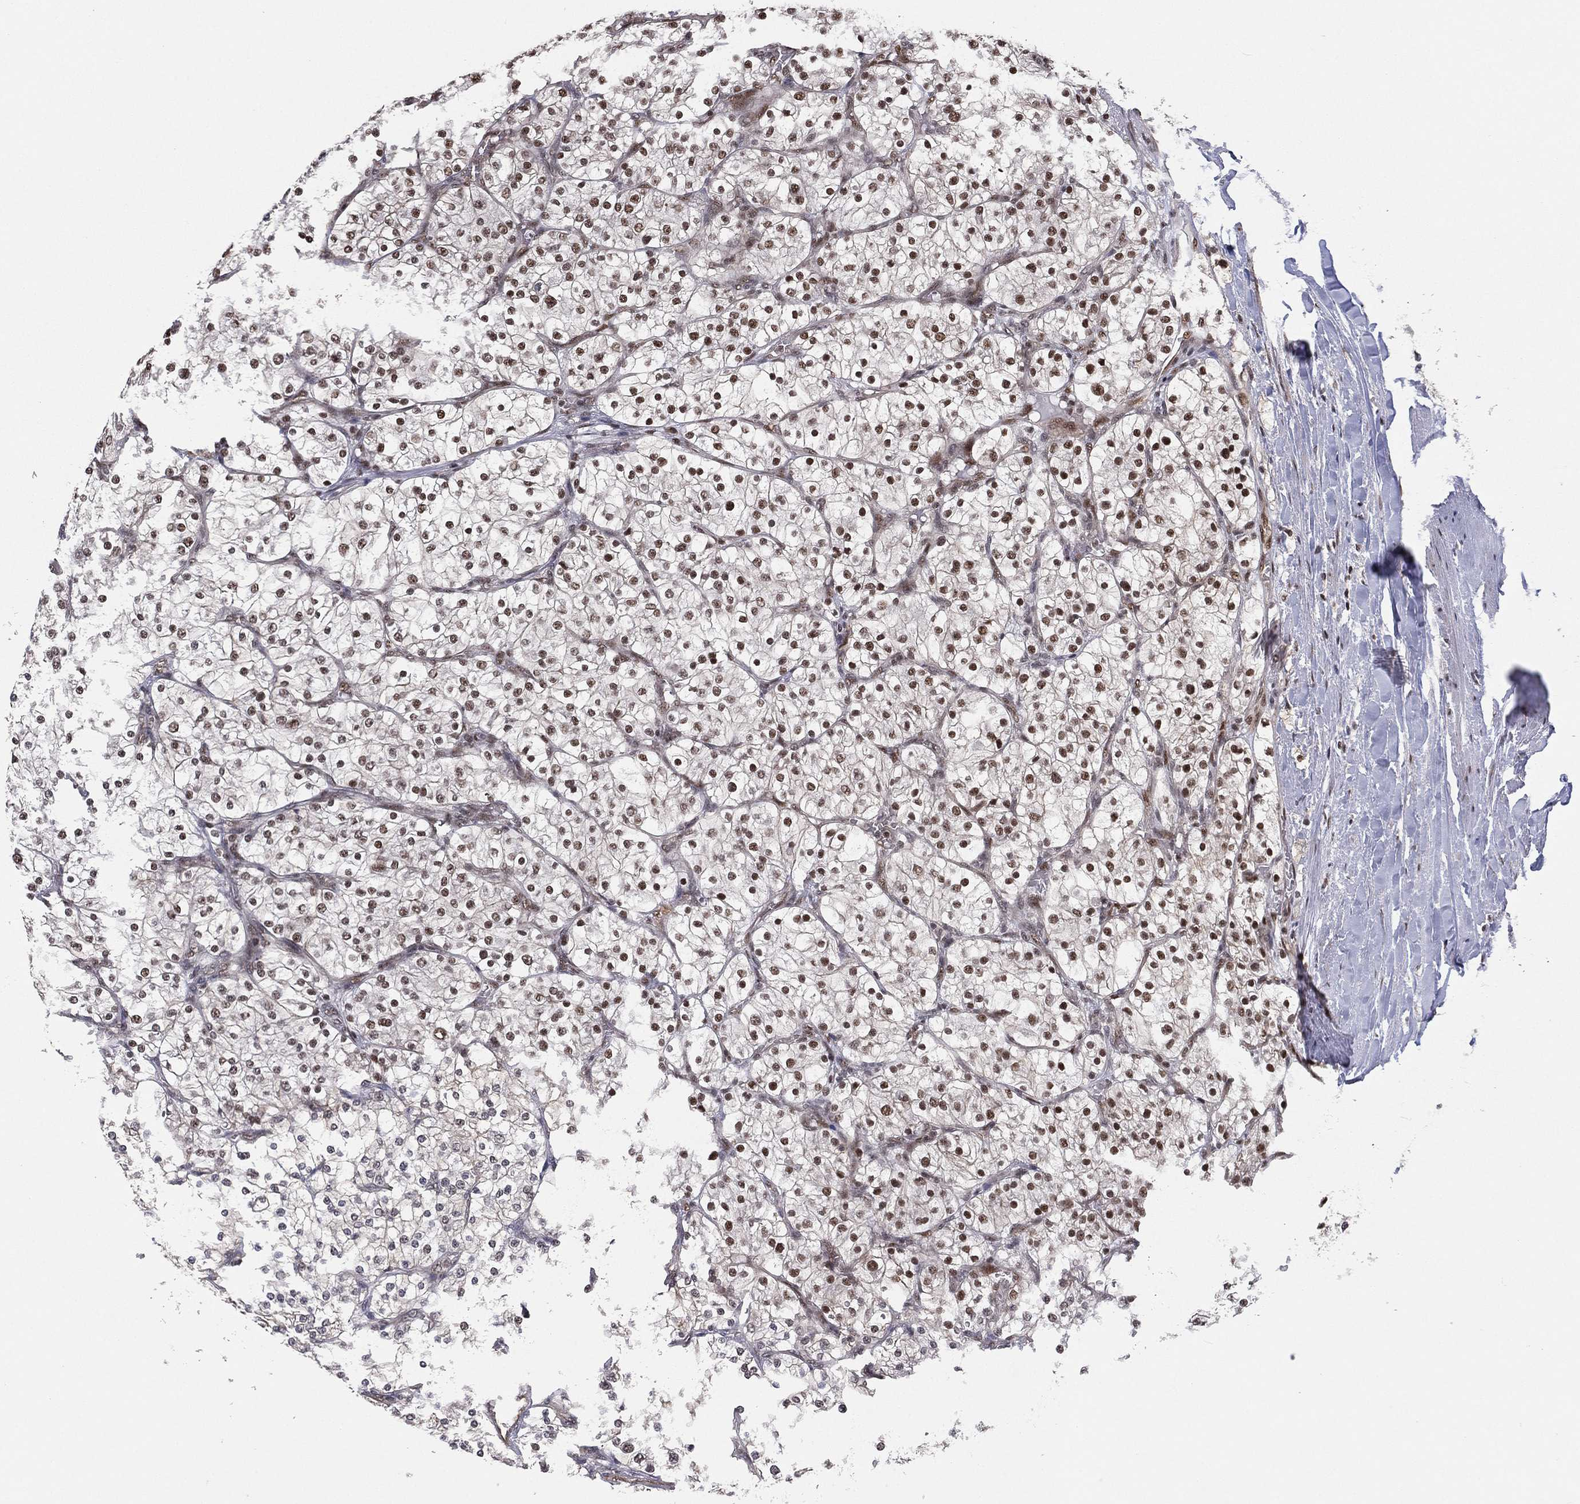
{"staining": {"intensity": "strong", "quantity": "25%-75%", "location": "nuclear"}, "tissue": "renal cancer", "cell_type": "Tumor cells", "image_type": "cancer", "snomed": [{"axis": "morphology", "description": "Adenocarcinoma, NOS"}, {"axis": "topography", "description": "Kidney"}], "caption": "Human renal cancer stained with a protein marker exhibits strong staining in tumor cells.", "gene": "GPALPP1", "patient": {"sex": "male", "age": 80}}